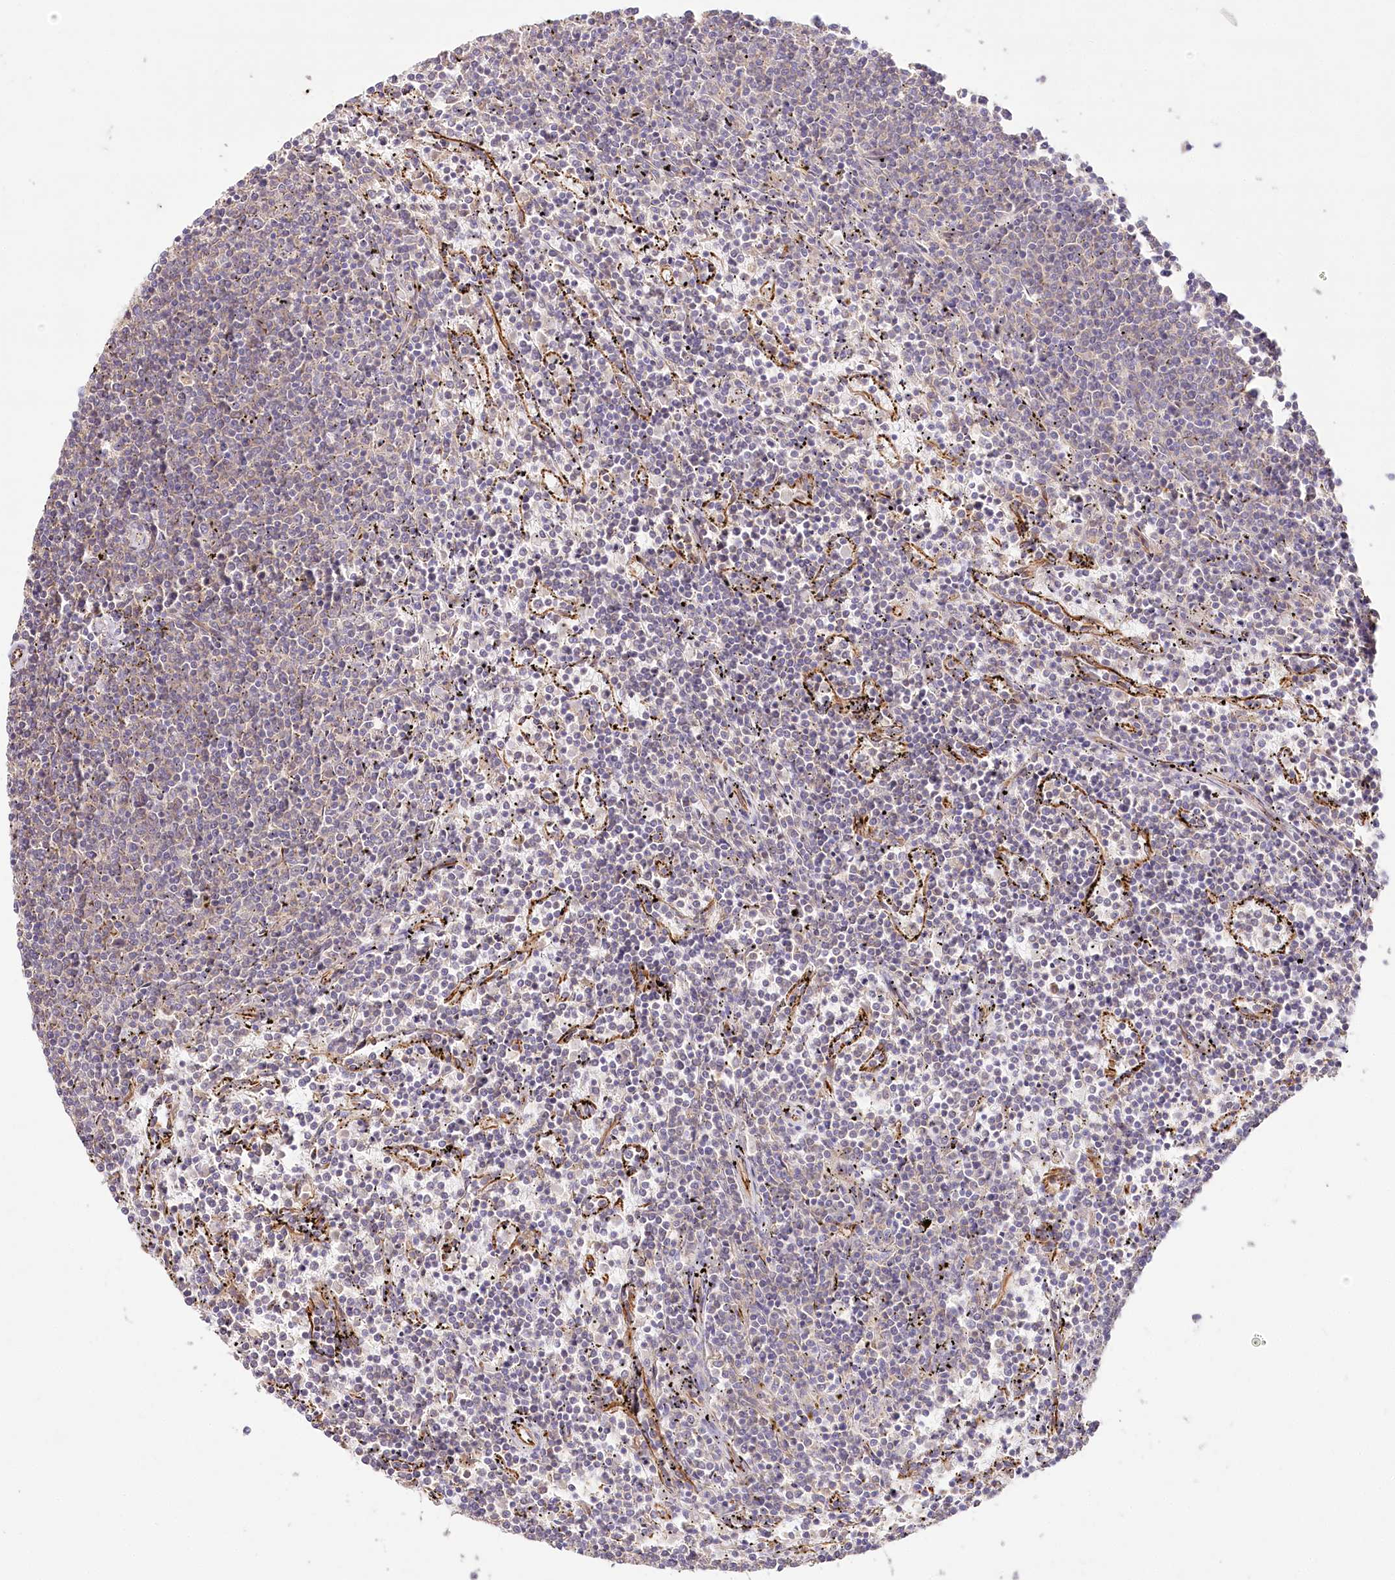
{"staining": {"intensity": "negative", "quantity": "none", "location": "none"}, "tissue": "lymphoma", "cell_type": "Tumor cells", "image_type": "cancer", "snomed": [{"axis": "morphology", "description": "Malignant lymphoma, non-Hodgkin's type, Low grade"}, {"axis": "topography", "description": "Spleen"}], "caption": "This is an immunohistochemistry image of human lymphoma. There is no expression in tumor cells.", "gene": "DMXL1", "patient": {"sex": "female", "age": 50}}